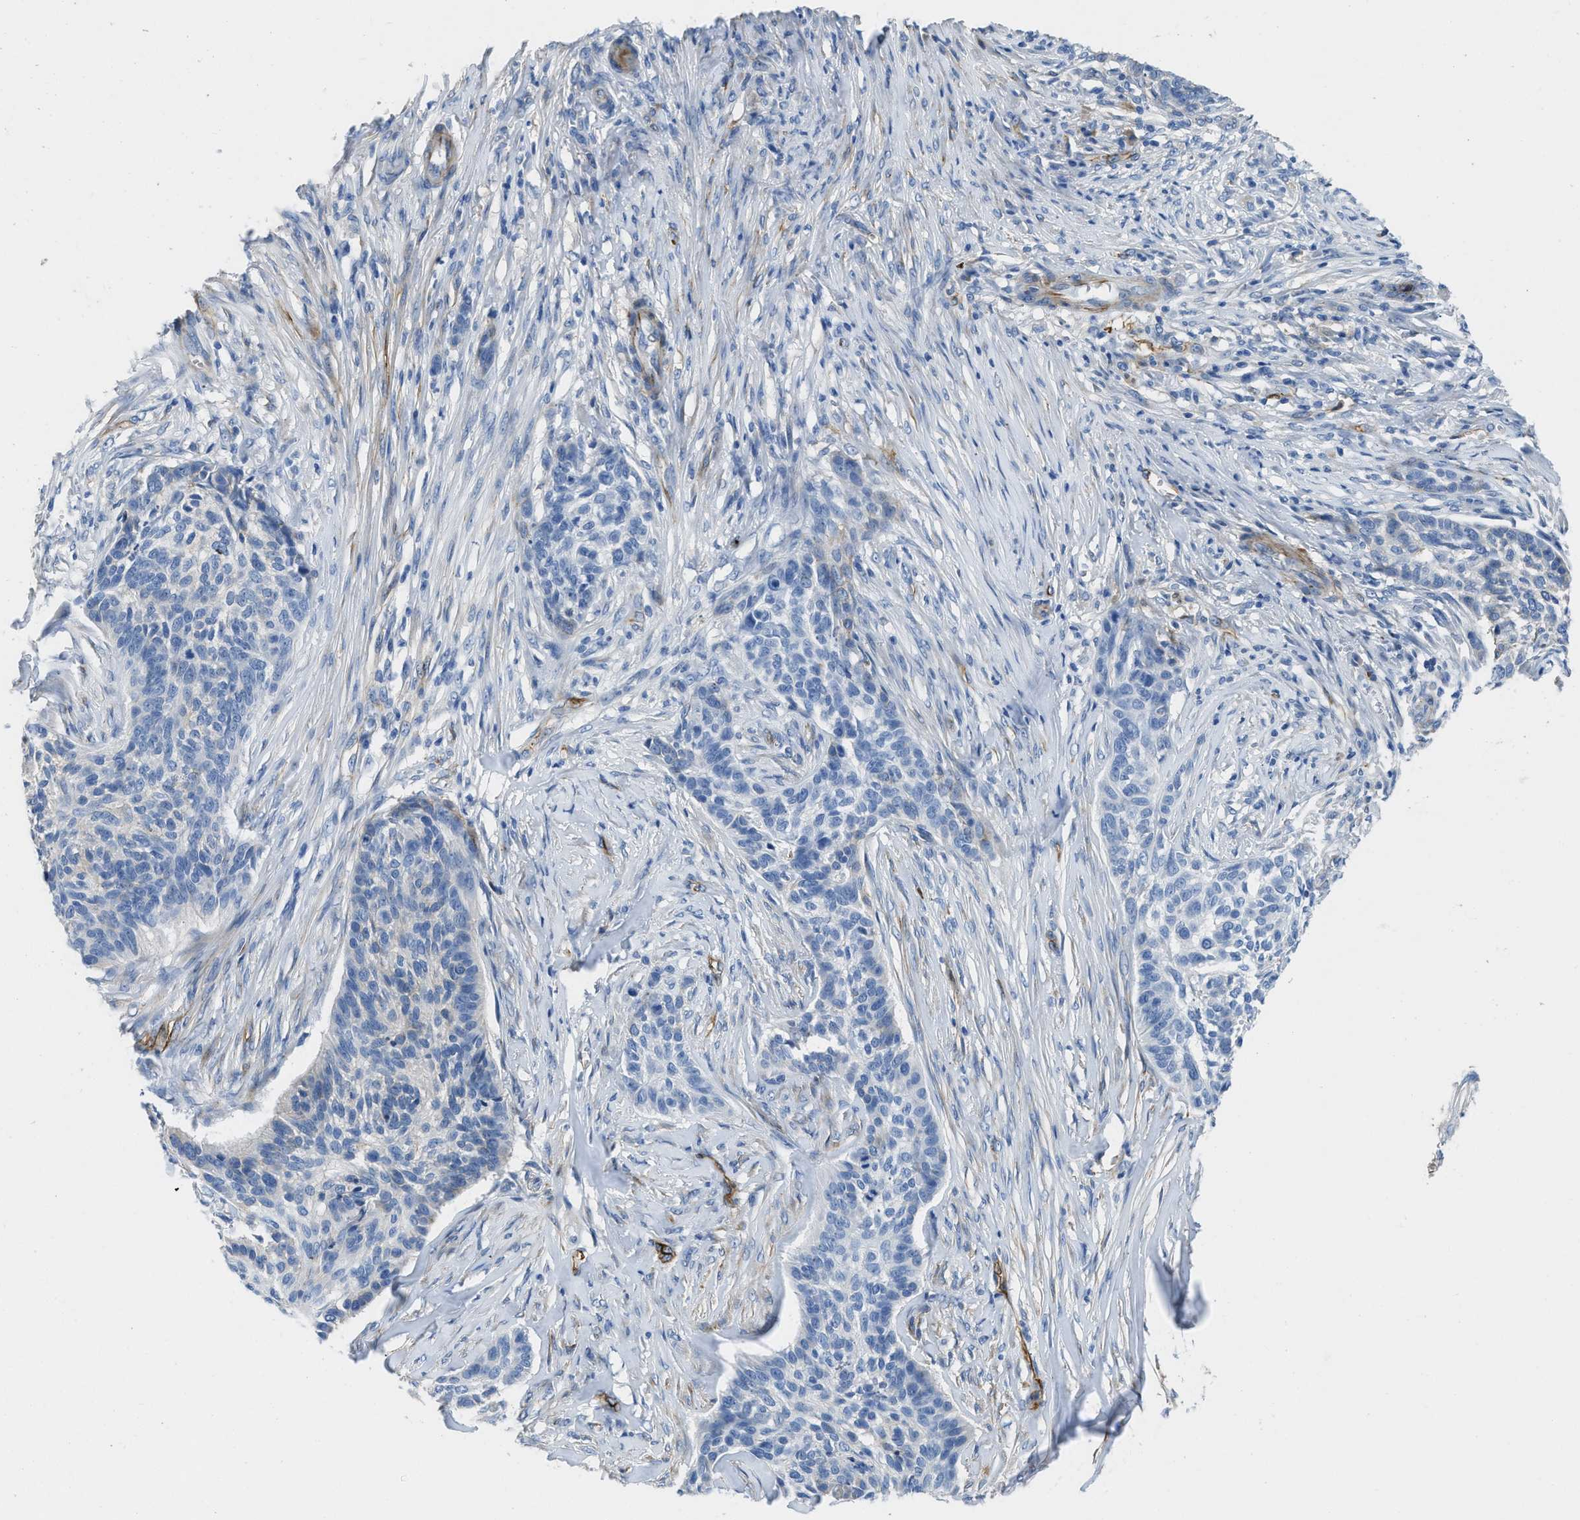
{"staining": {"intensity": "negative", "quantity": "none", "location": "none"}, "tissue": "skin cancer", "cell_type": "Tumor cells", "image_type": "cancer", "snomed": [{"axis": "morphology", "description": "Basal cell carcinoma"}, {"axis": "topography", "description": "Skin"}], "caption": "Immunohistochemistry image of skin cancer stained for a protein (brown), which displays no staining in tumor cells.", "gene": "SPEG", "patient": {"sex": "male", "age": 85}}